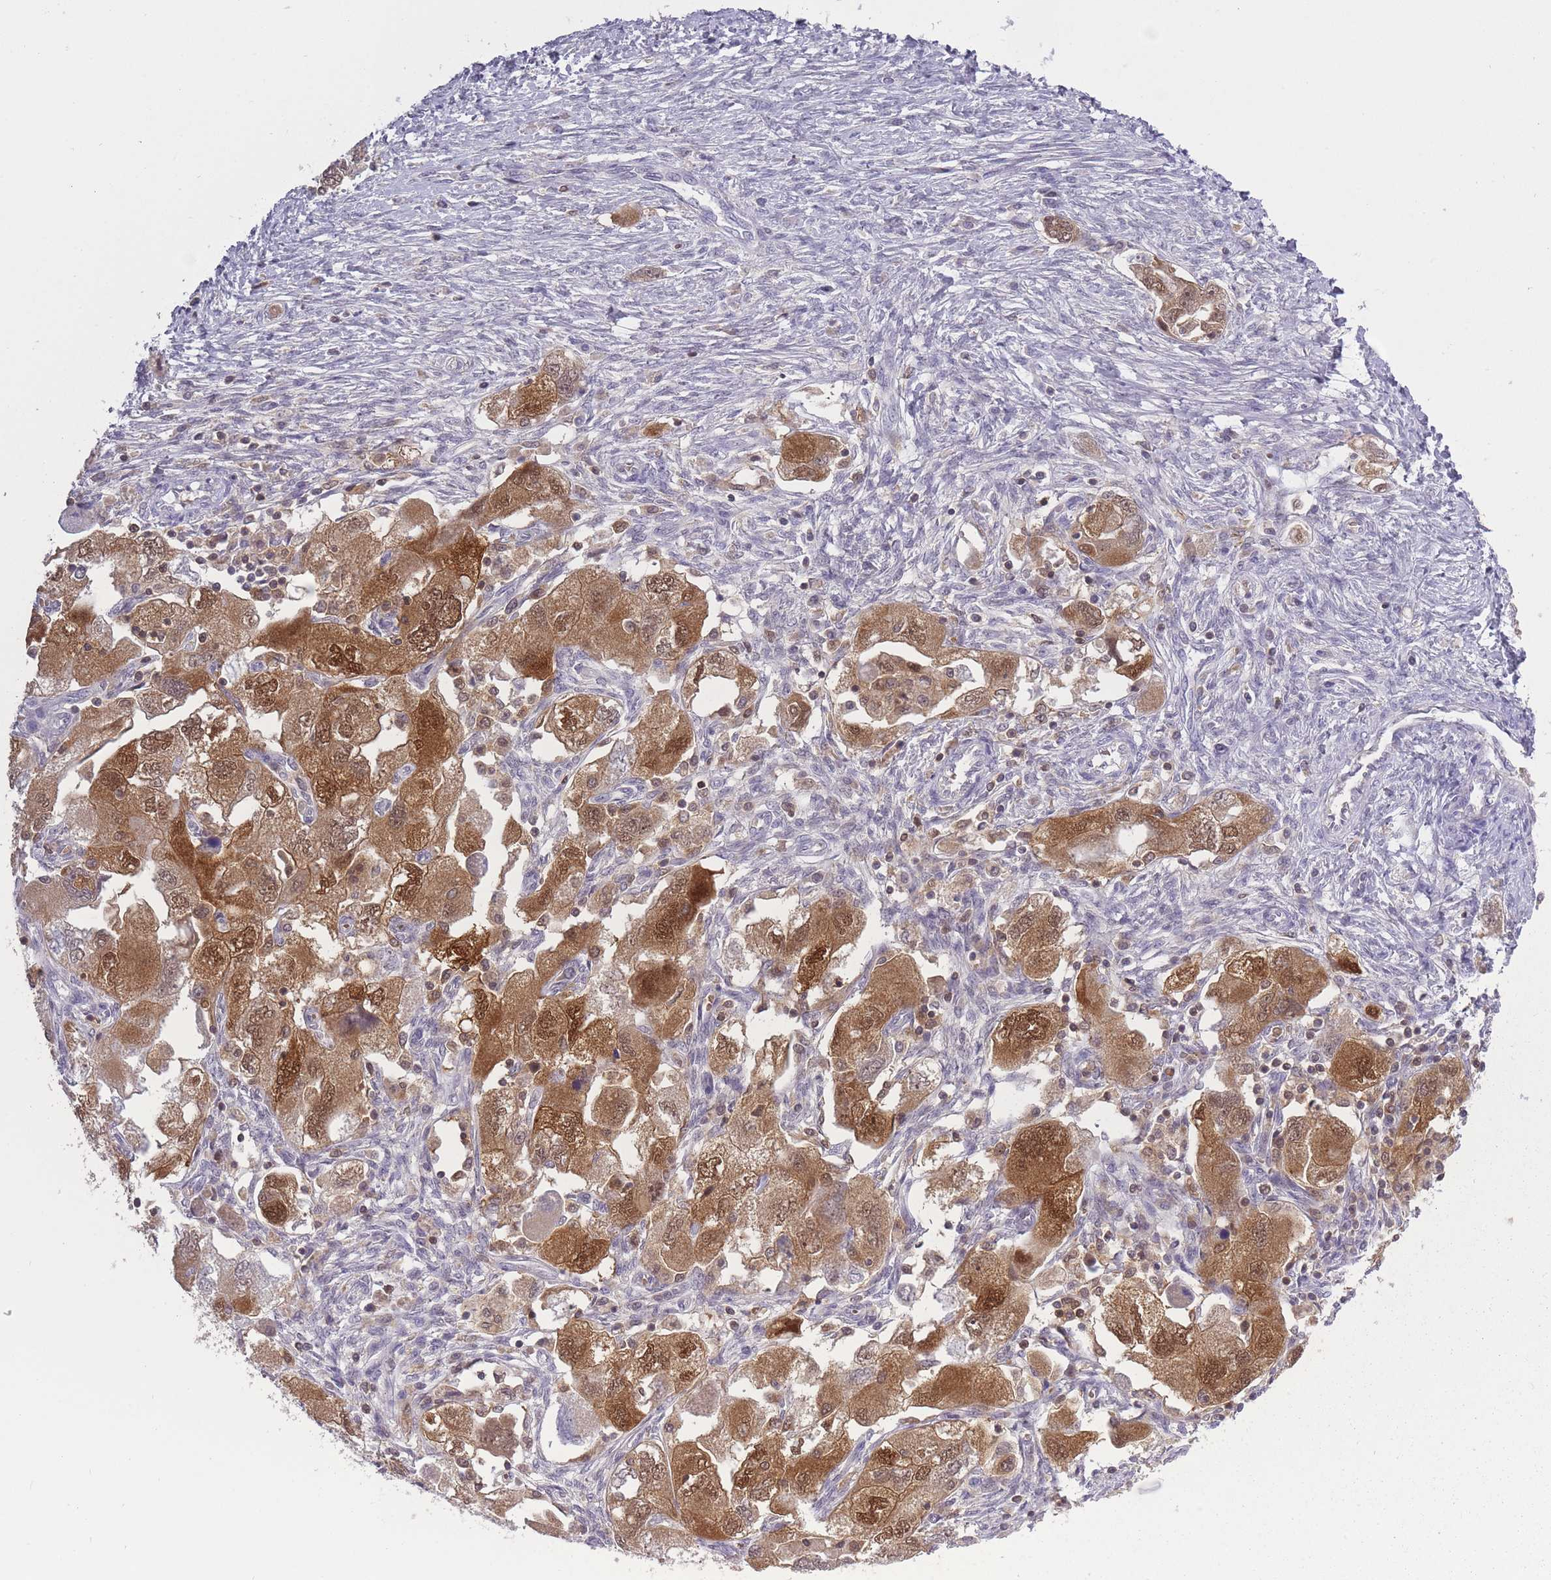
{"staining": {"intensity": "strong", "quantity": ">75%", "location": "cytoplasmic/membranous,nuclear"}, "tissue": "ovarian cancer", "cell_type": "Tumor cells", "image_type": "cancer", "snomed": [{"axis": "morphology", "description": "Carcinoma, NOS"}, {"axis": "morphology", "description": "Cystadenocarcinoma, serous, NOS"}, {"axis": "topography", "description": "Ovary"}], "caption": "A photomicrograph of ovarian carcinoma stained for a protein demonstrates strong cytoplasmic/membranous and nuclear brown staining in tumor cells.", "gene": "CXorf38", "patient": {"sex": "female", "age": 69}}